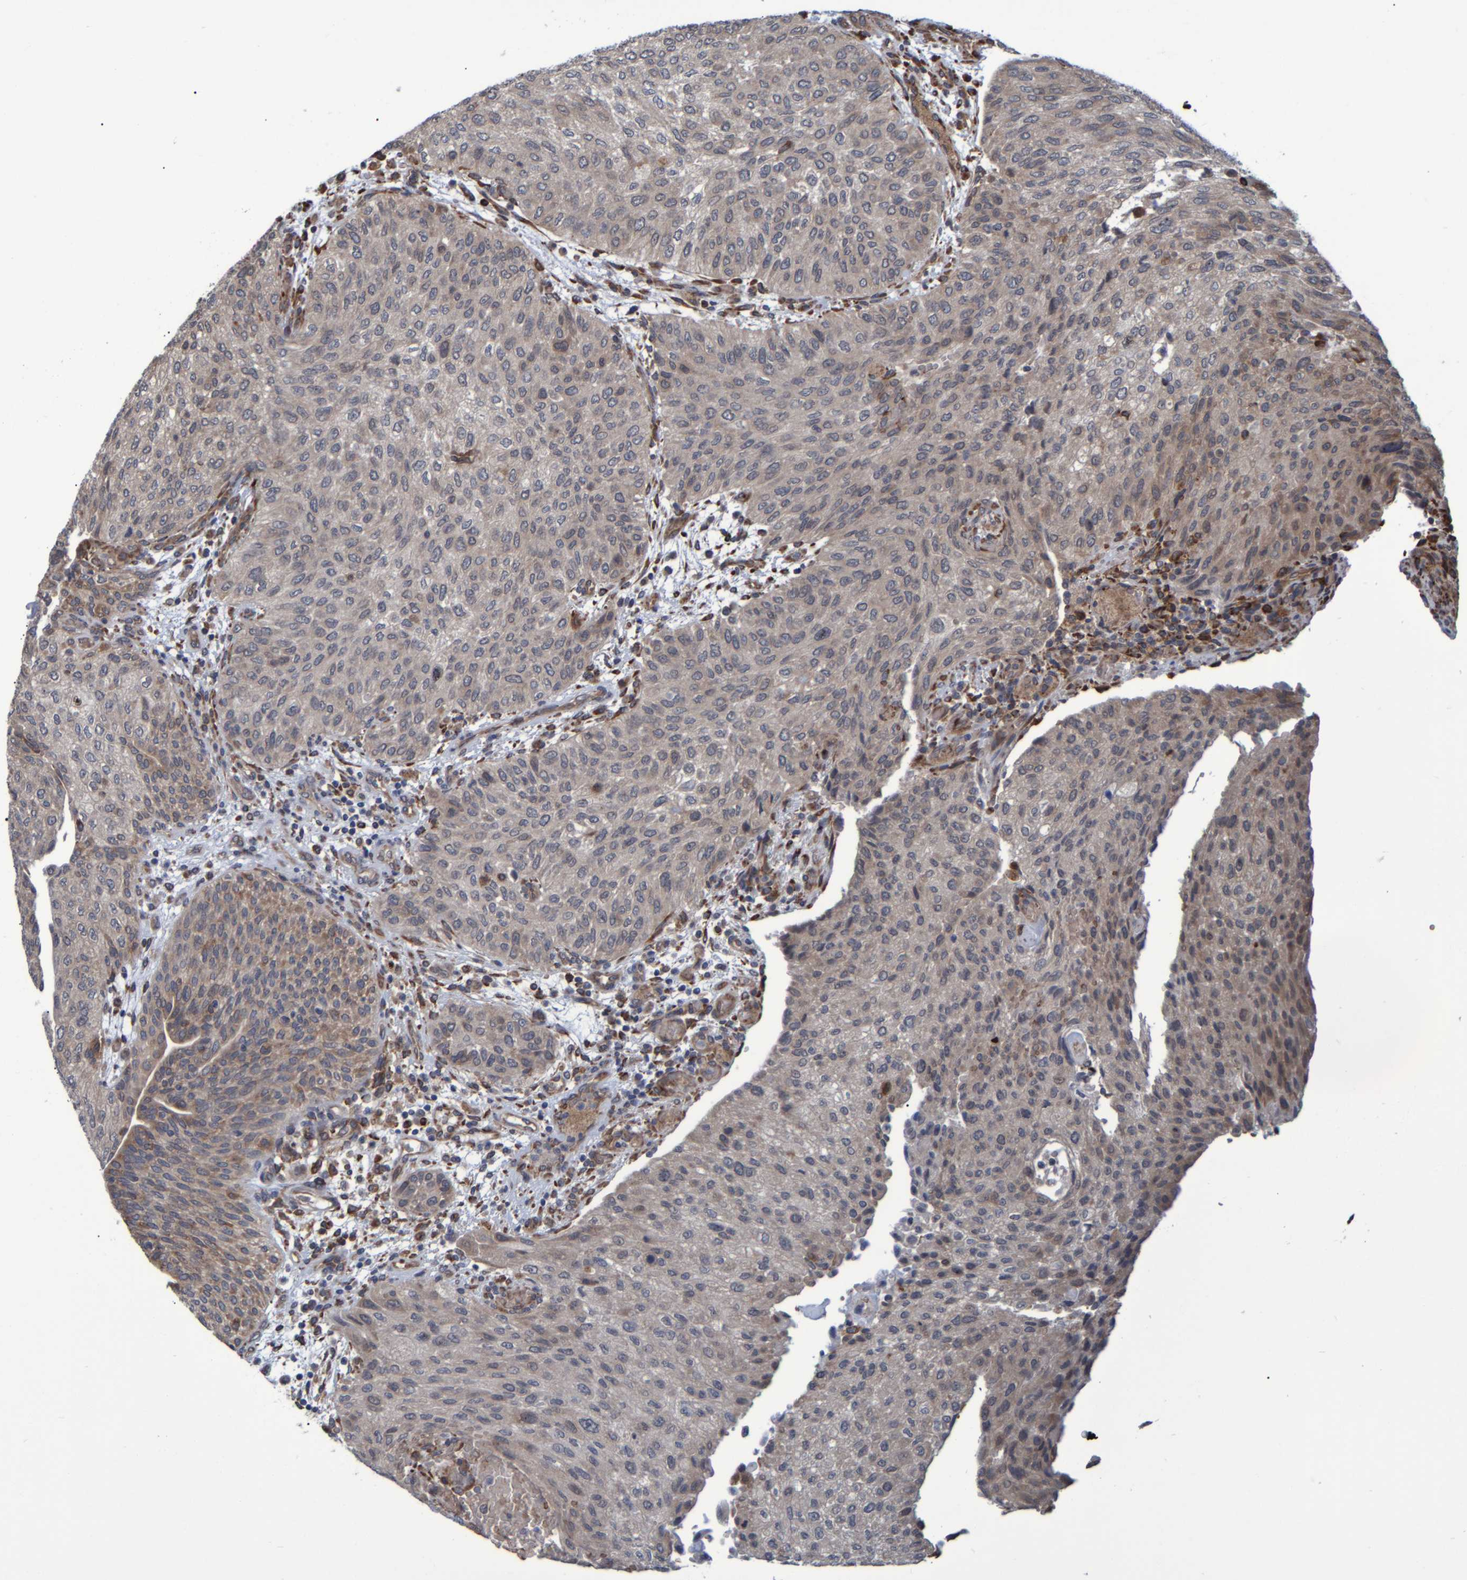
{"staining": {"intensity": "weak", "quantity": "25%-75%", "location": "cytoplasmic/membranous"}, "tissue": "urothelial cancer", "cell_type": "Tumor cells", "image_type": "cancer", "snomed": [{"axis": "morphology", "description": "Urothelial carcinoma, Low grade"}, {"axis": "morphology", "description": "Urothelial carcinoma, High grade"}, {"axis": "topography", "description": "Urinary bladder"}], "caption": "Protein analysis of urothelial cancer tissue displays weak cytoplasmic/membranous staining in about 25%-75% of tumor cells.", "gene": "SPAG5", "patient": {"sex": "male", "age": 35}}